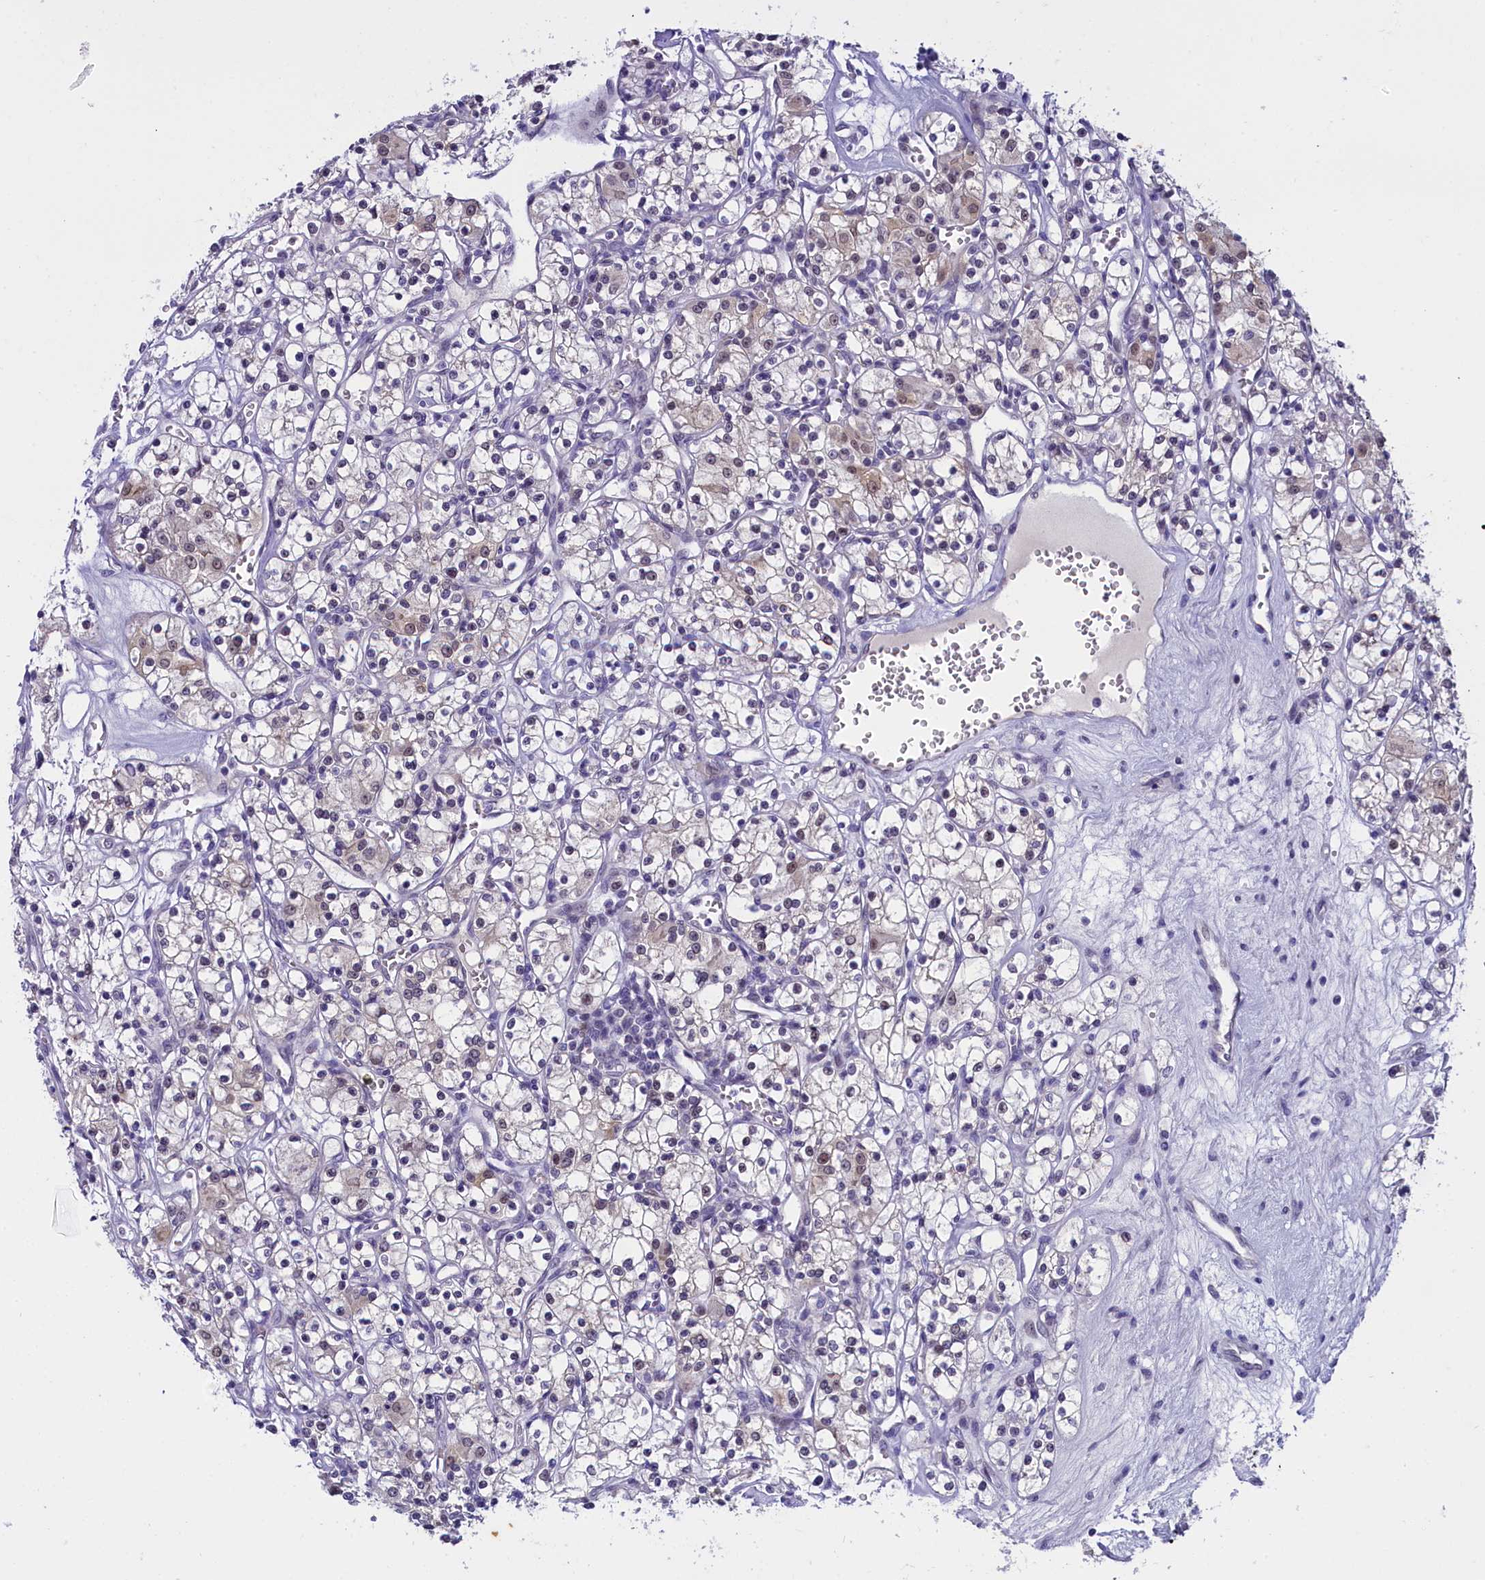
{"staining": {"intensity": "weak", "quantity": "<25%", "location": "nuclear"}, "tissue": "renal cancer", "cell_type": "Tumor cells", "image_type": "cancer", "snomed": [{"axis": "morphology", "description": "Adenocarcinoma, NOS"}, {"axis": "topography", "description": "Kidney"}], "caption": "IHC of renal adenocarcinoma shows no expression in tumor cells.", "gene": "OSGEP", "patient": {"sex": "female", "age": 59}}